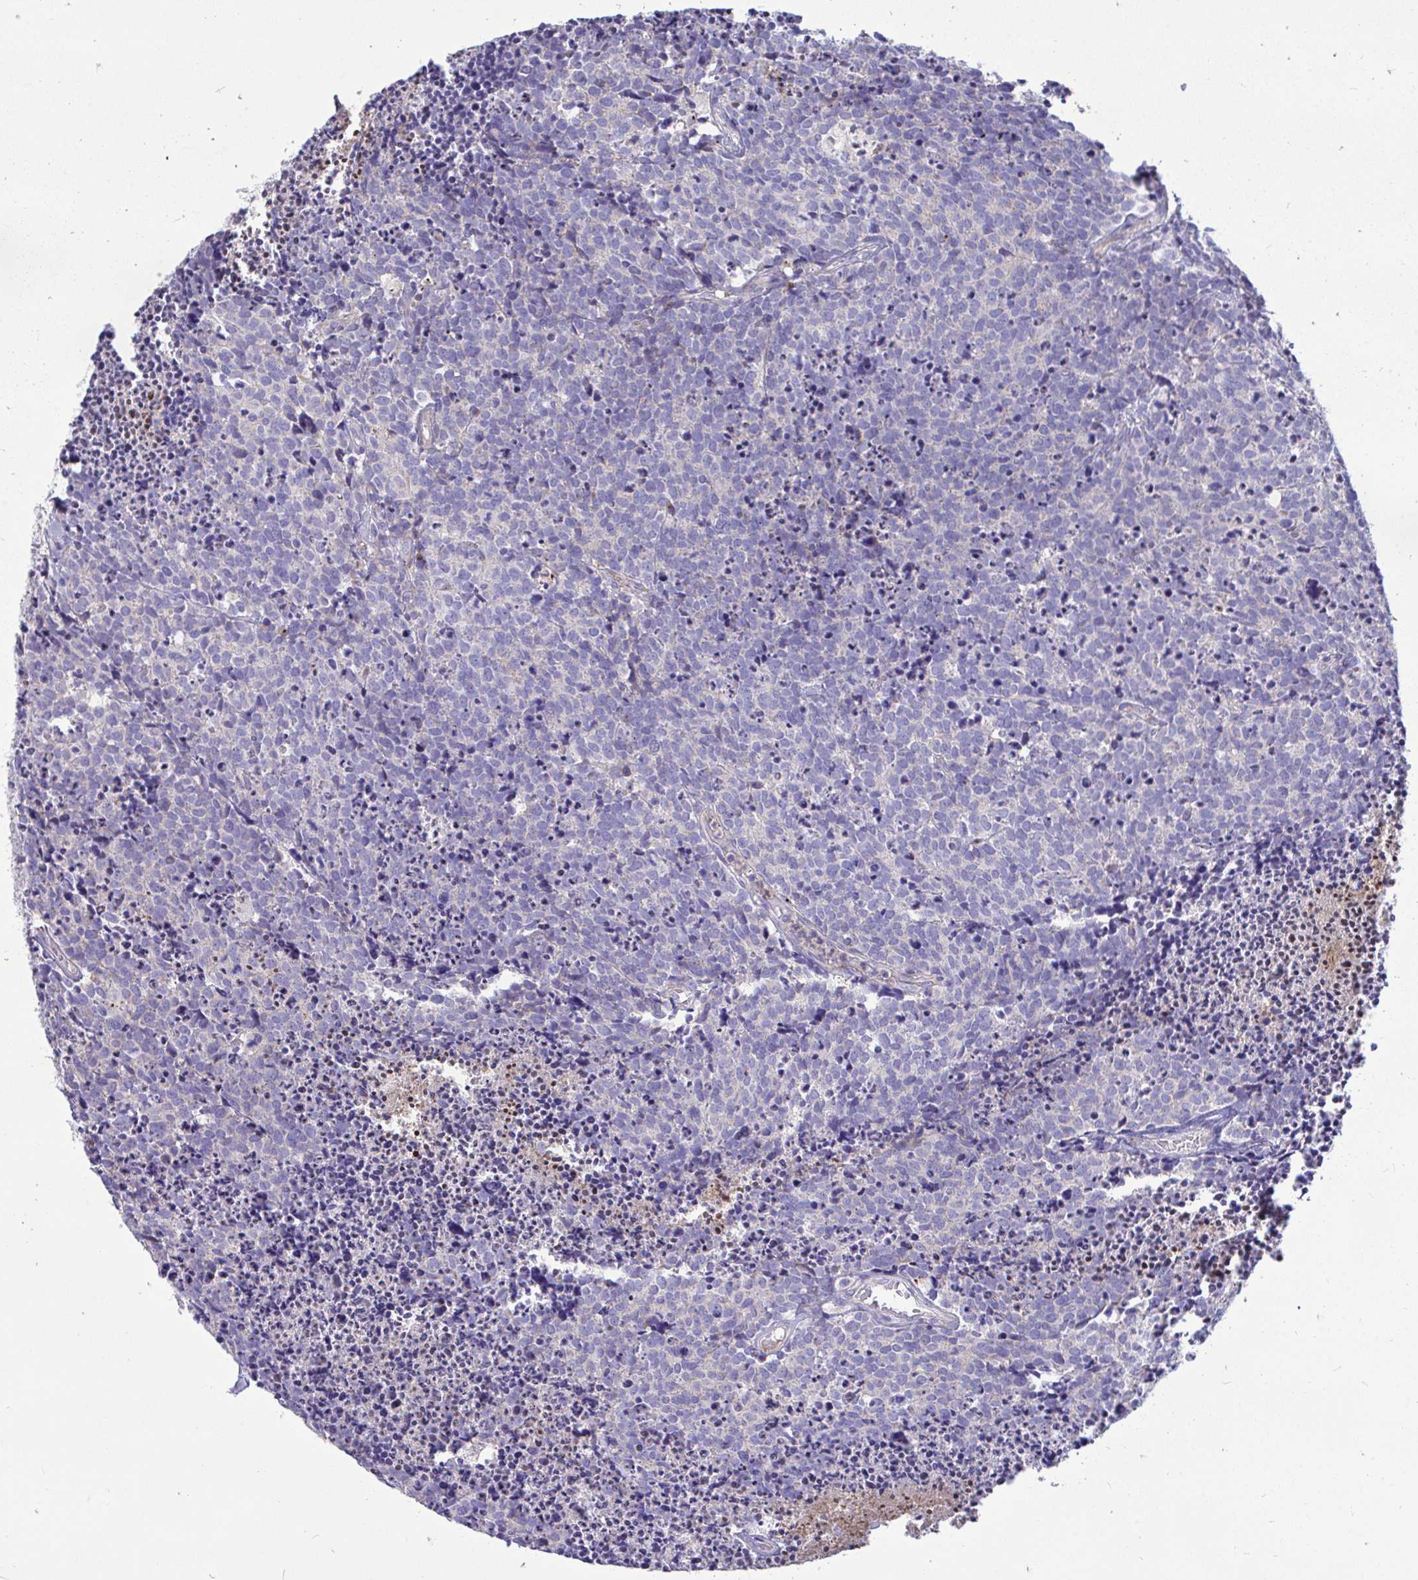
{"staining": {"intensity": "negative", "quantity": "none", "location": "none"}, "tissue": "carcinoid", "cell_type": "Tumor cells", "image_type": "cancer", "snomed": [{"axis": "morphology", "description": "Carcinoid, malignant, NOS"}, {"axis": "topography", "description": "Skin"}], "caption": "Immunohistochemistry (IHC) of human malignant carcinoid reveals no positivity in tumor cells. The staining is performed using DAB brown chromogen with nuclei counter-stained in using hematoxylin.", "gene": "MRPS16", "patient": {"sex": "female", "age": 79}}